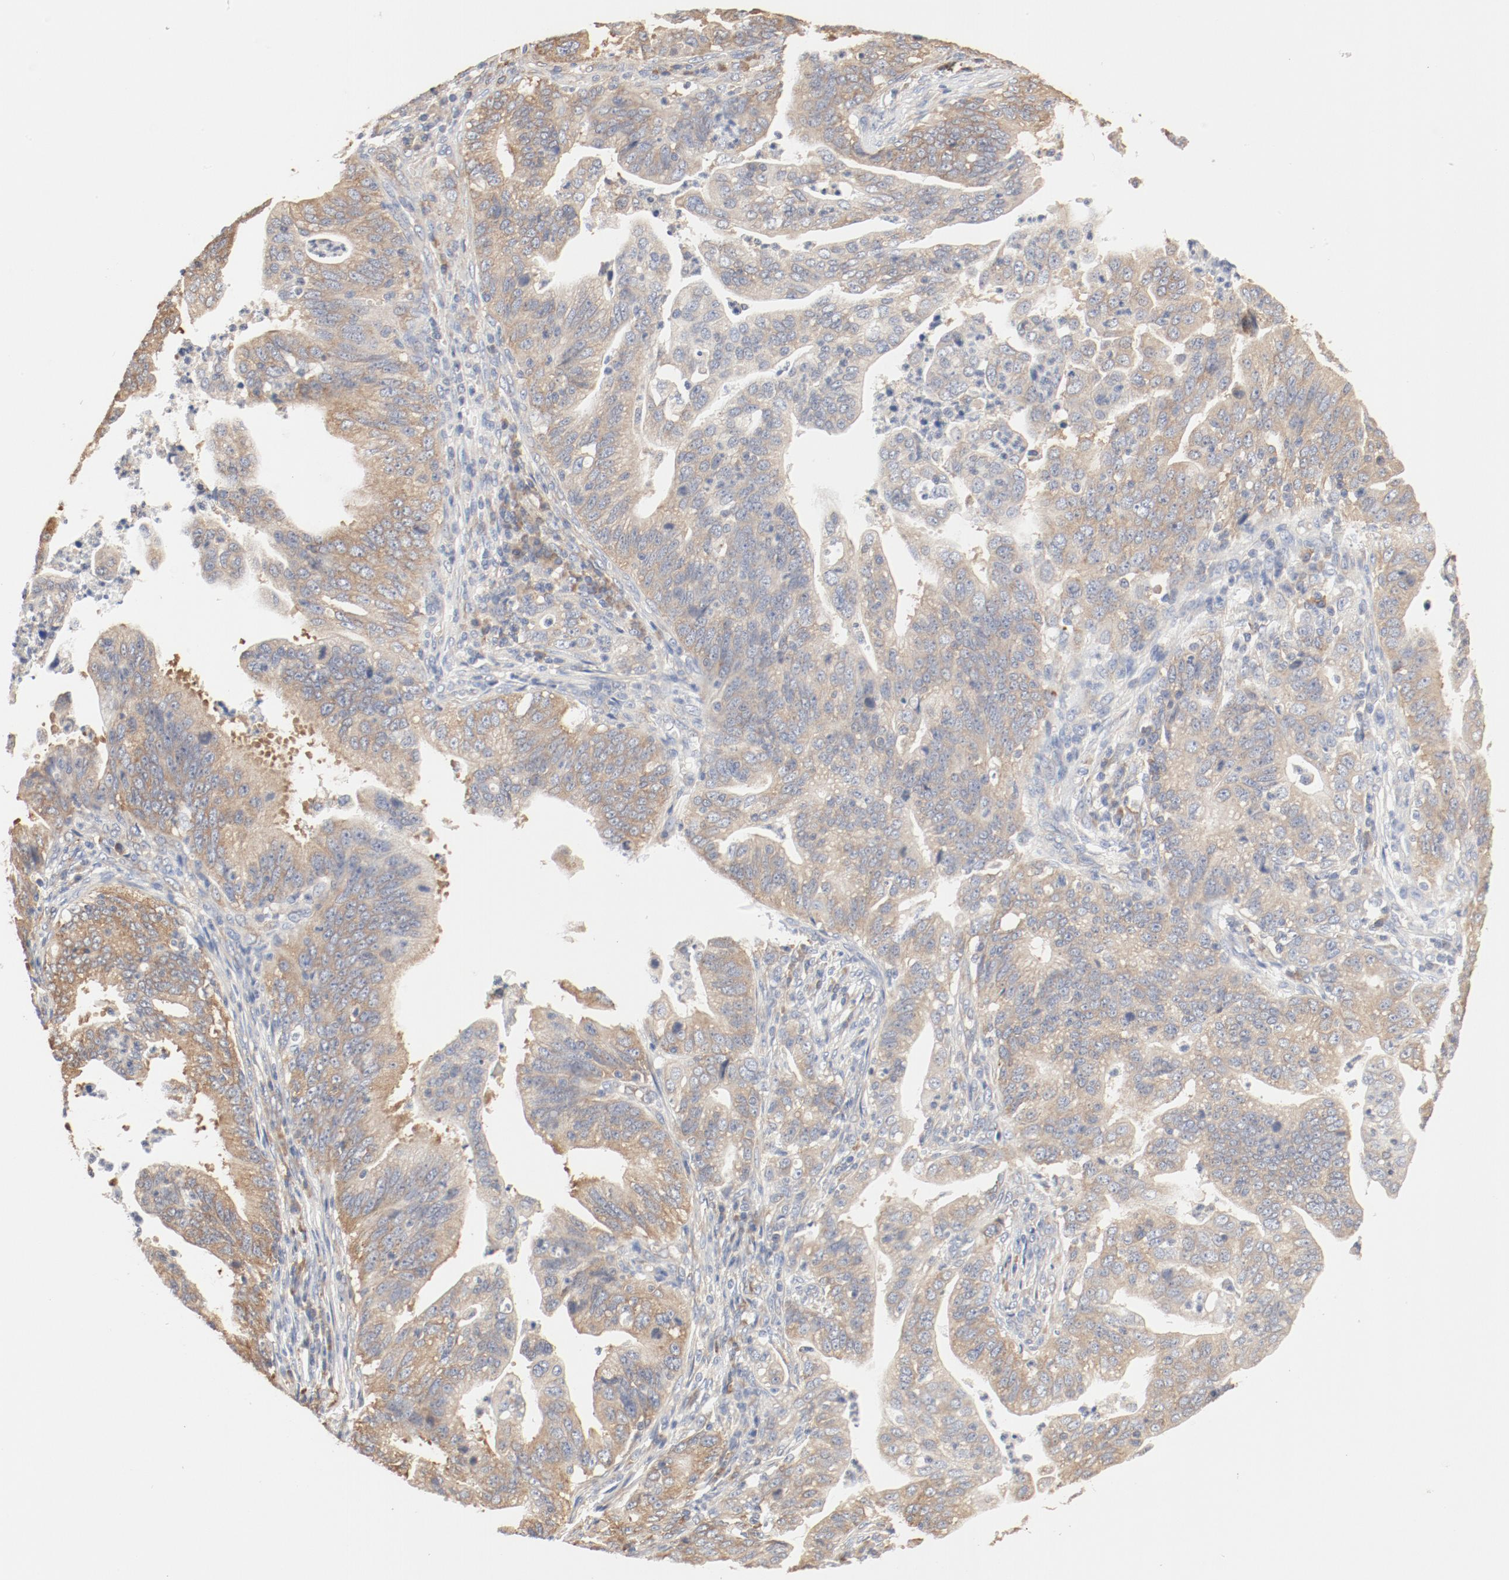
{"staining": {"intensity": "moderate", "quantity": ">75%", "location": "cytoplasmic/membranous"}, "tissue": "stomach cancer", "cell_type": "Tumor cells", "image_type": "cancer", "snomed": [{"axis": "morphology", "description": "Adenocarcinoma, NOS"}, {"axis": "topography", "description": "Stomach, upper"}], "caption": "Immunohistochemical staining of human stomach adenocarcinoma displays medium levels of moderate cytoplasmic/membranous protein expression in approximately >75% of tumor cells. (Brightfield microscopy of DAB IHC at high magnification).", "gene": "RPS6", "patient": {"sex": "female", "age": 50}}